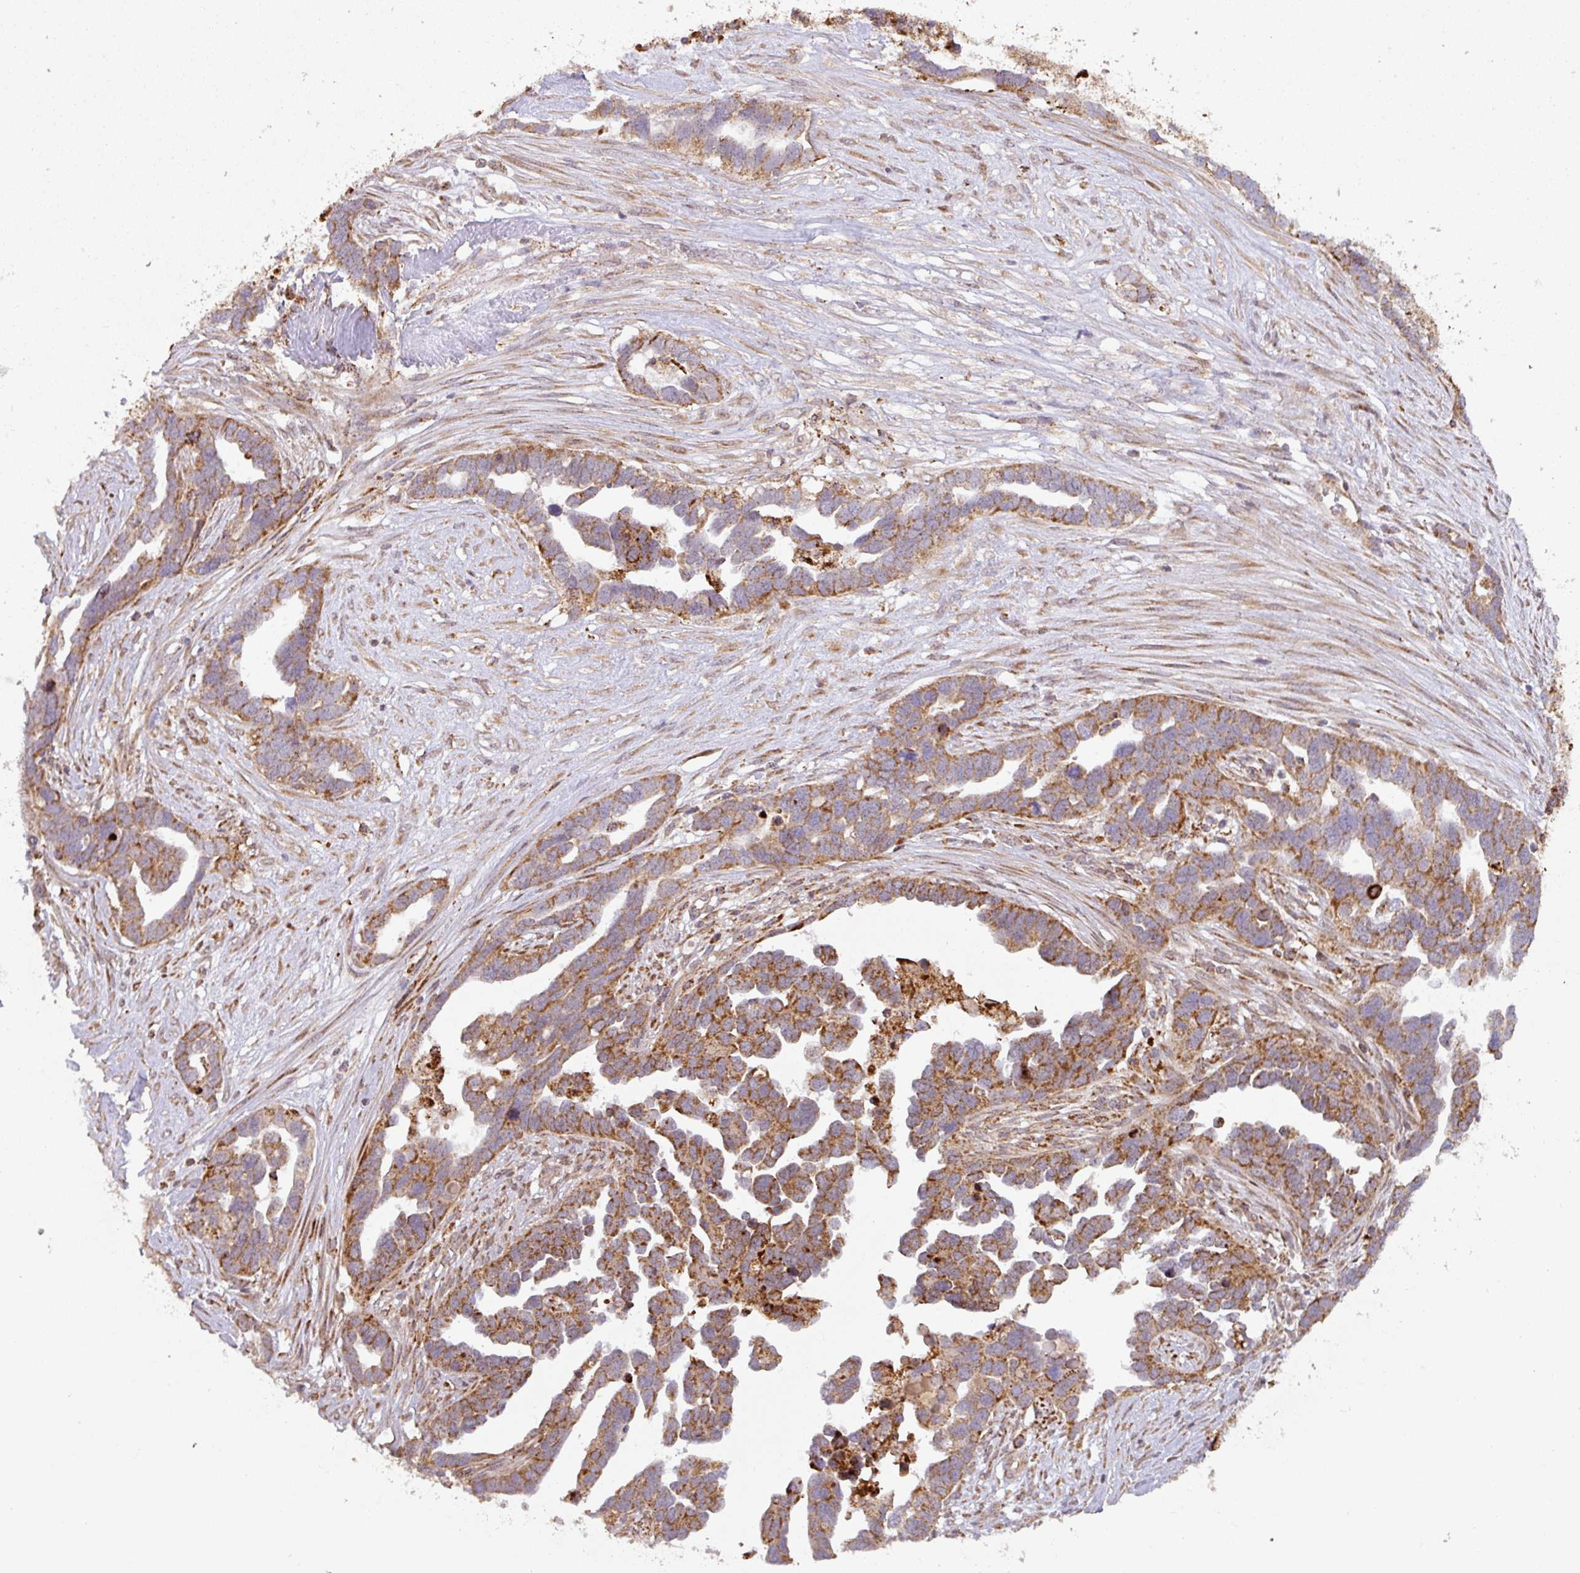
{"staining": {"intensity": "moderate", "quantity": ">75%", "location": "cytoplasmic/membranous"}, "tissue": "ovarian cancer", "cell_type": "Tumor cells", "image_type": "cancer", "snomed": [{"axis": "morphology", "description": "Cystadenocarcinoma, serous, NOS"}, {"axis": "topography", "description": "Ovary"}], "caption": "DAB (3,3'-diaminobenzidine) immunohistochemical staining of ovarian cancer (serous cystadenocarcinoma) exhibits moderate cytoplasmic/membranous protein positivity in about >75% of tumor cells. (DAB = brown stain, brightfield microscopy at high magnification).", "gene": "GPD2", "patient": {"sex": "female", "age": 54}}